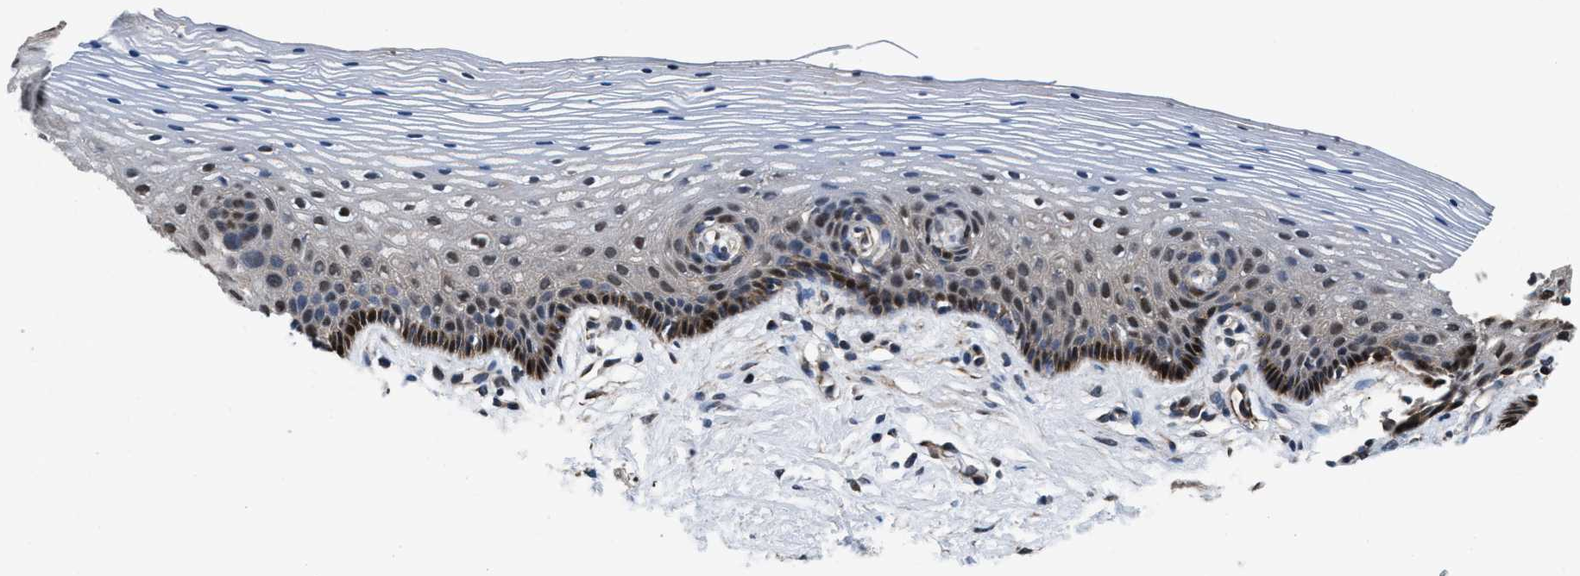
{"staining": {"intensity": "weak", "quantity": "<25%", "location": "cytoplasmic/membranous"}, "tissue": "vagina", "cell_type": "Squamous epithelial cells", "image_type": "normal", "snomed": [{"axis": "morphology", "description": "Normal tissue, NOS"}, {"axis": "topography", "description": "Vagina"}], "caption": "IHC photomicrograph of normal vagina: vagina stained with DAB (3,3'-diaminobenzidine) shows no significant protein staining in squamous epithelial cells.", "gene": "RBM33", "patient": {"sex": "female", "age": 32}}